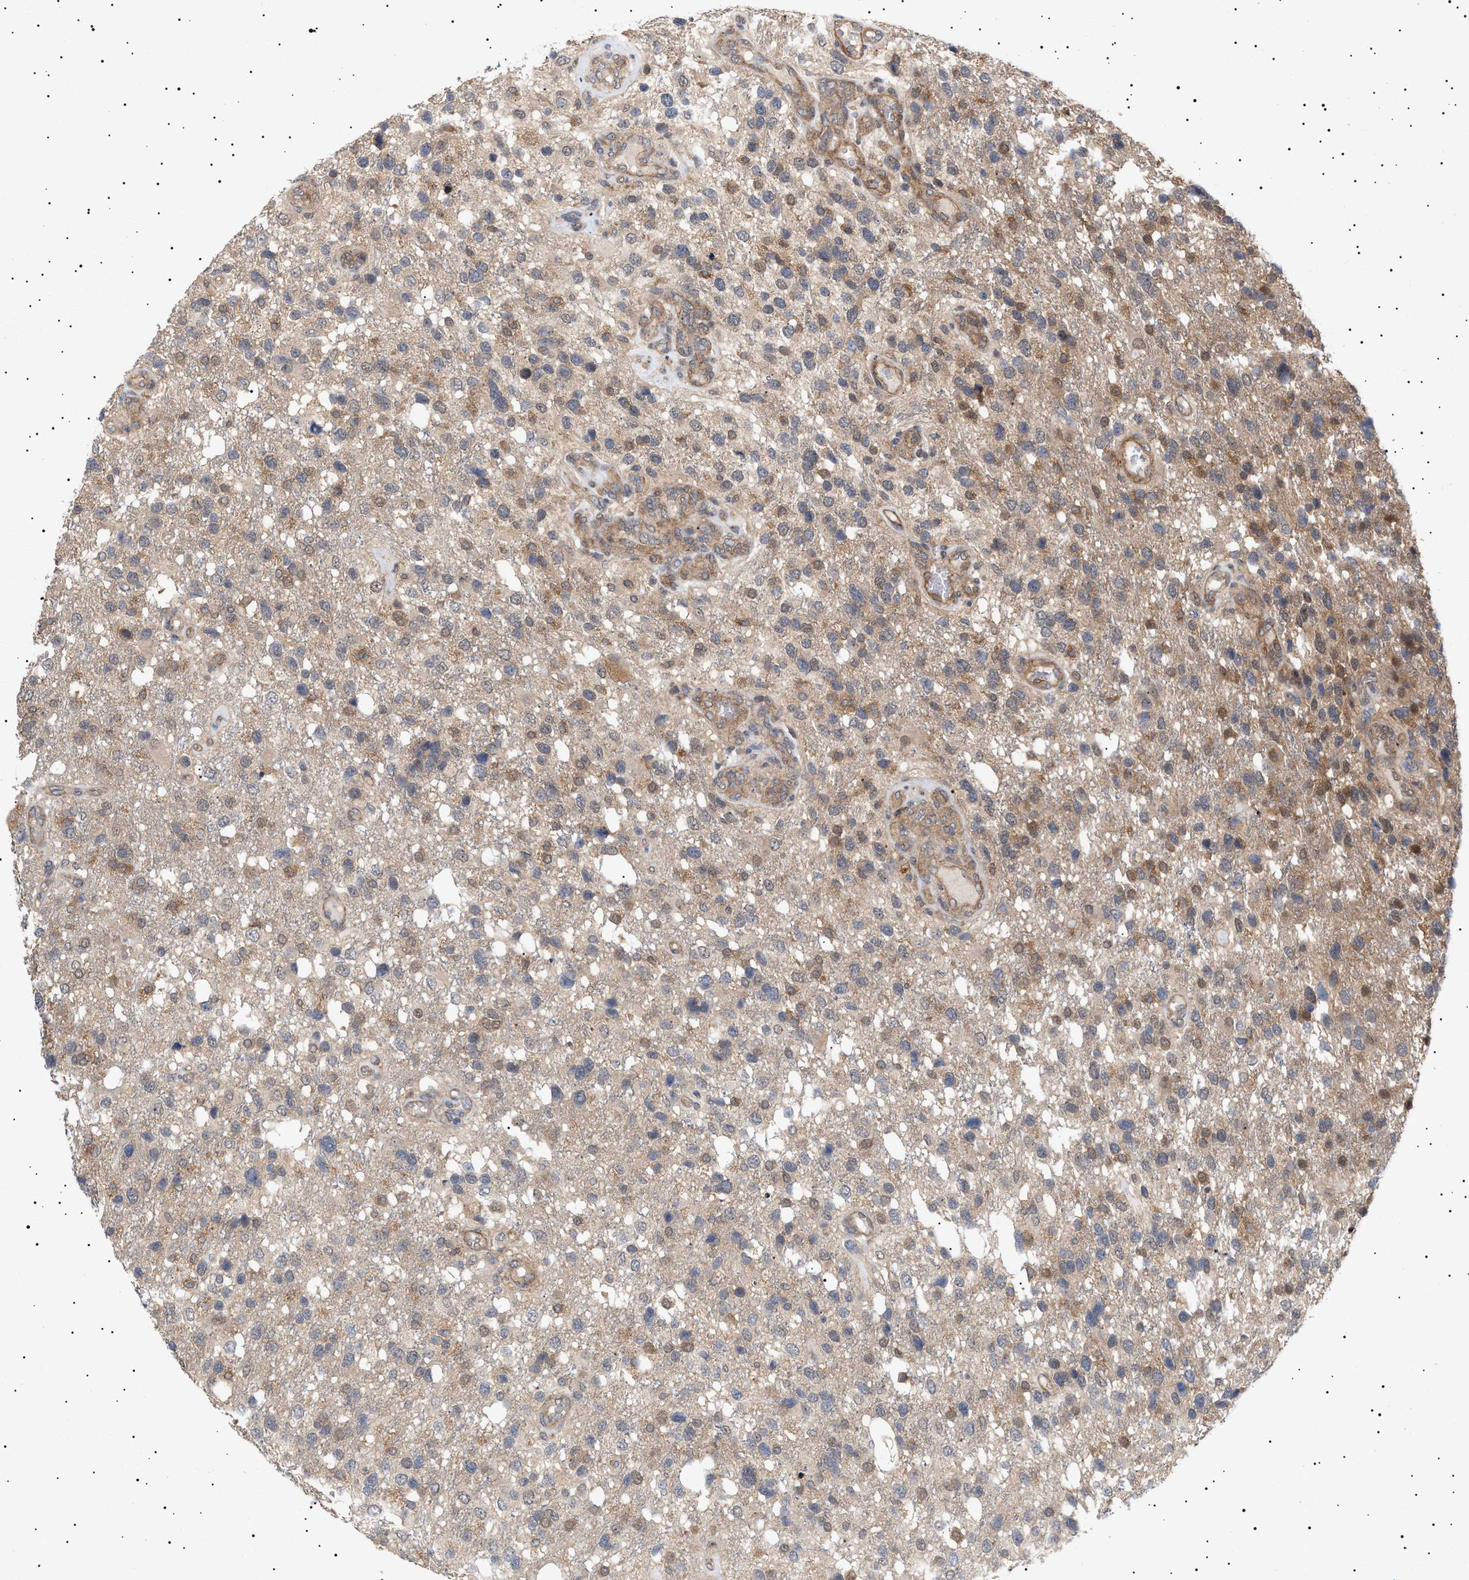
{"staining": {"intensity": "moderate", "quantity": "<25%", "location": "cytoplasmic/membranous"}, "tissue": "glioma", "cell_type": "Tumor cells", "image_type": "cancer", "snomed": [{"axis": "morphology", "description": "Glioma, malignant, High grade"}, {"axis": "topography", "description": "Brain"}], "caption": "Malignant high-grade glioma stained with a brown dye reveals moderate cytoplasmic/membranous positive staining in about <25% of tumor cells.", "gene": "NPLOC4", "patient": {"sex": "female", "age": 58}}